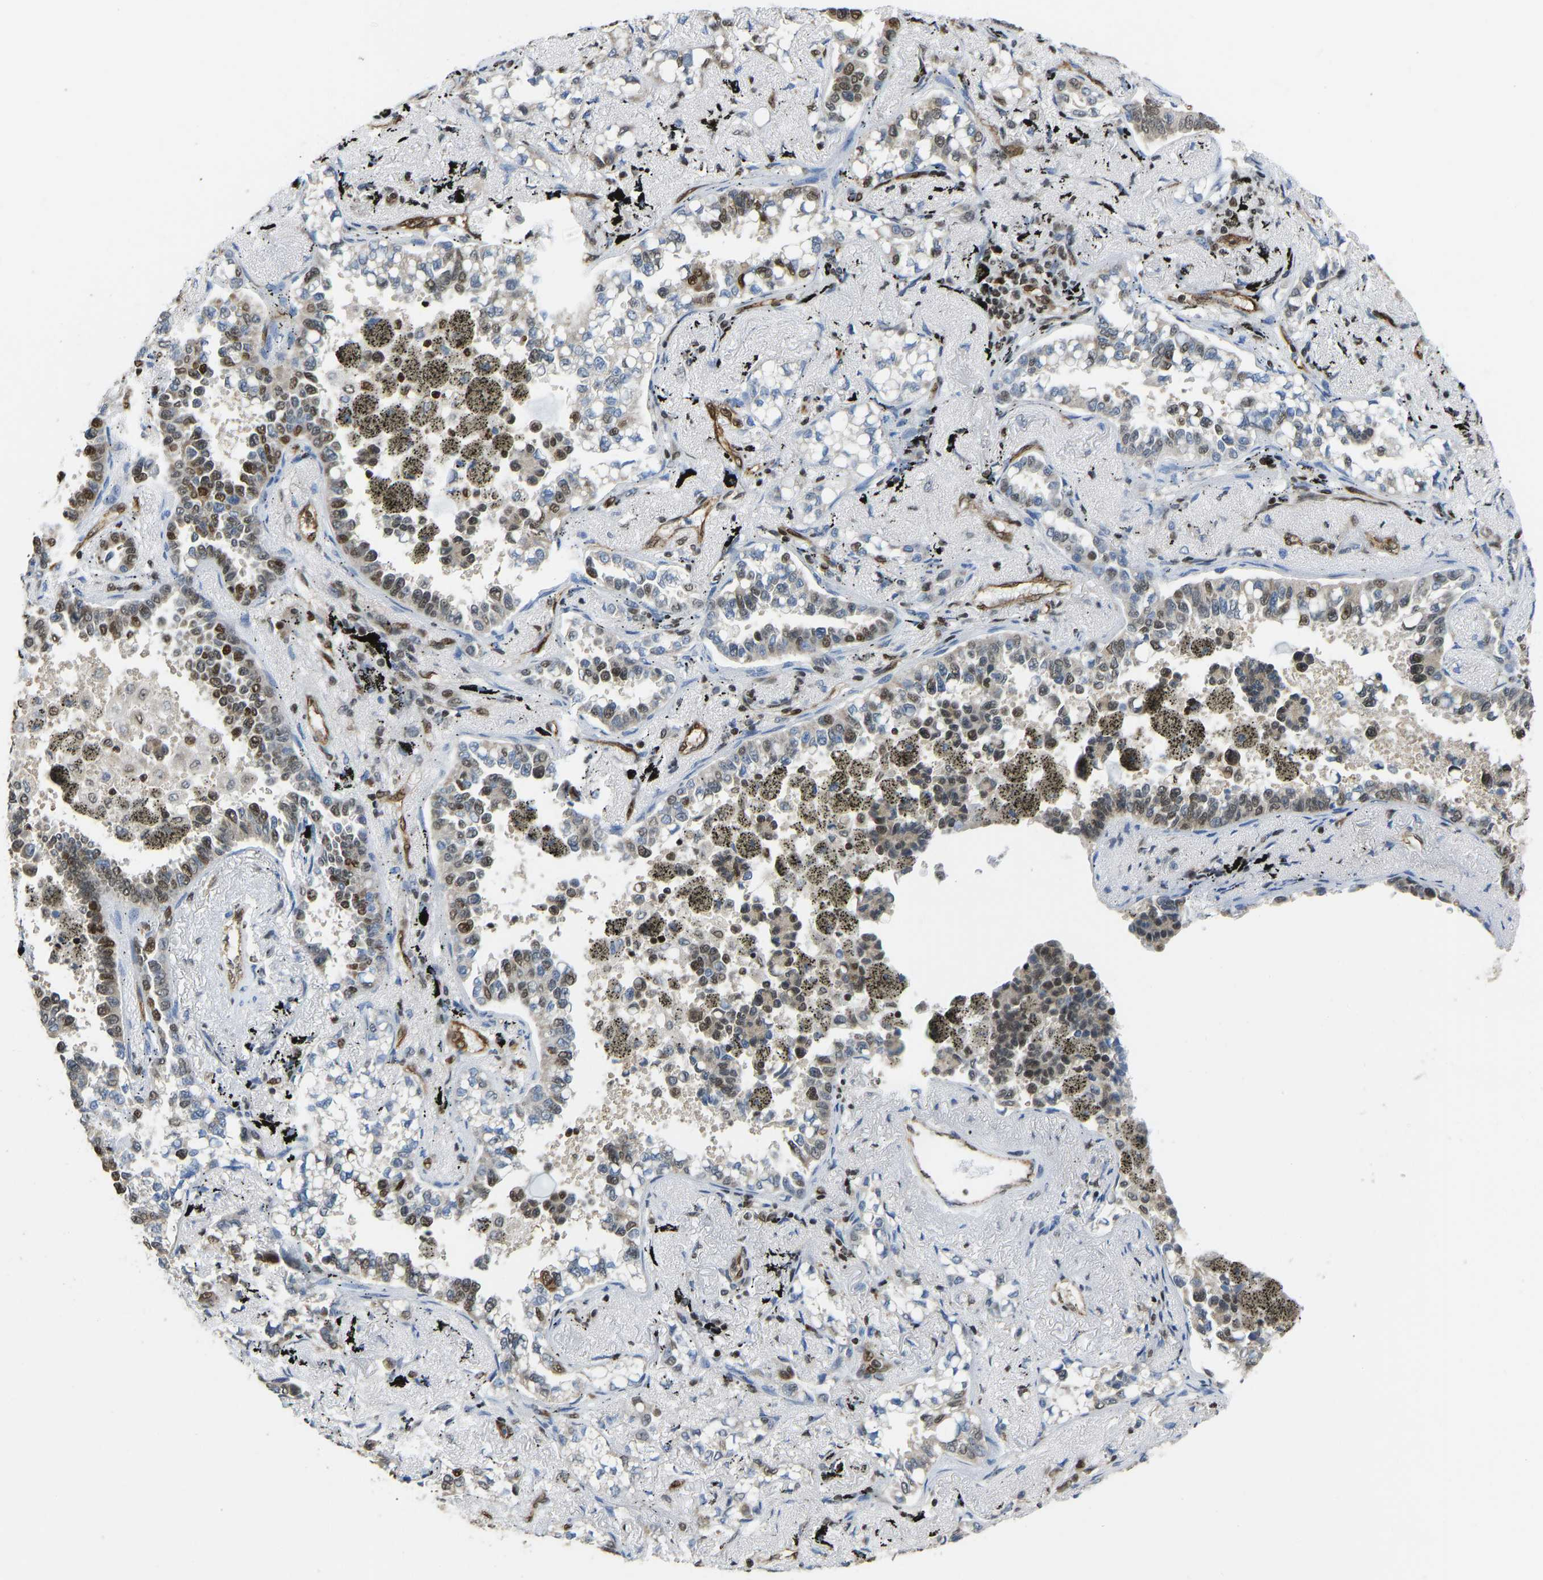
{"staining": {"intensity": "moderate", "quantity": "<25%", "location": "nuclear"}, "tissue": "lung cancer", "cell_type": "Tumor cells", "image_type": "cancer", "snomed": [{"axis": "morphology", "description": "Adenocarcinoma, NOS"}, {"axis": "topography", "description": "Lung"}], "caption": "This micrograph exhibits immunohistochemistry staining of human lung adenocarcinoma, with low moderate nuclear expression in approximately <25% of tumor cells.", "gene": "ZSCAN20", "patient": {"sex": "male", "age": 59}}